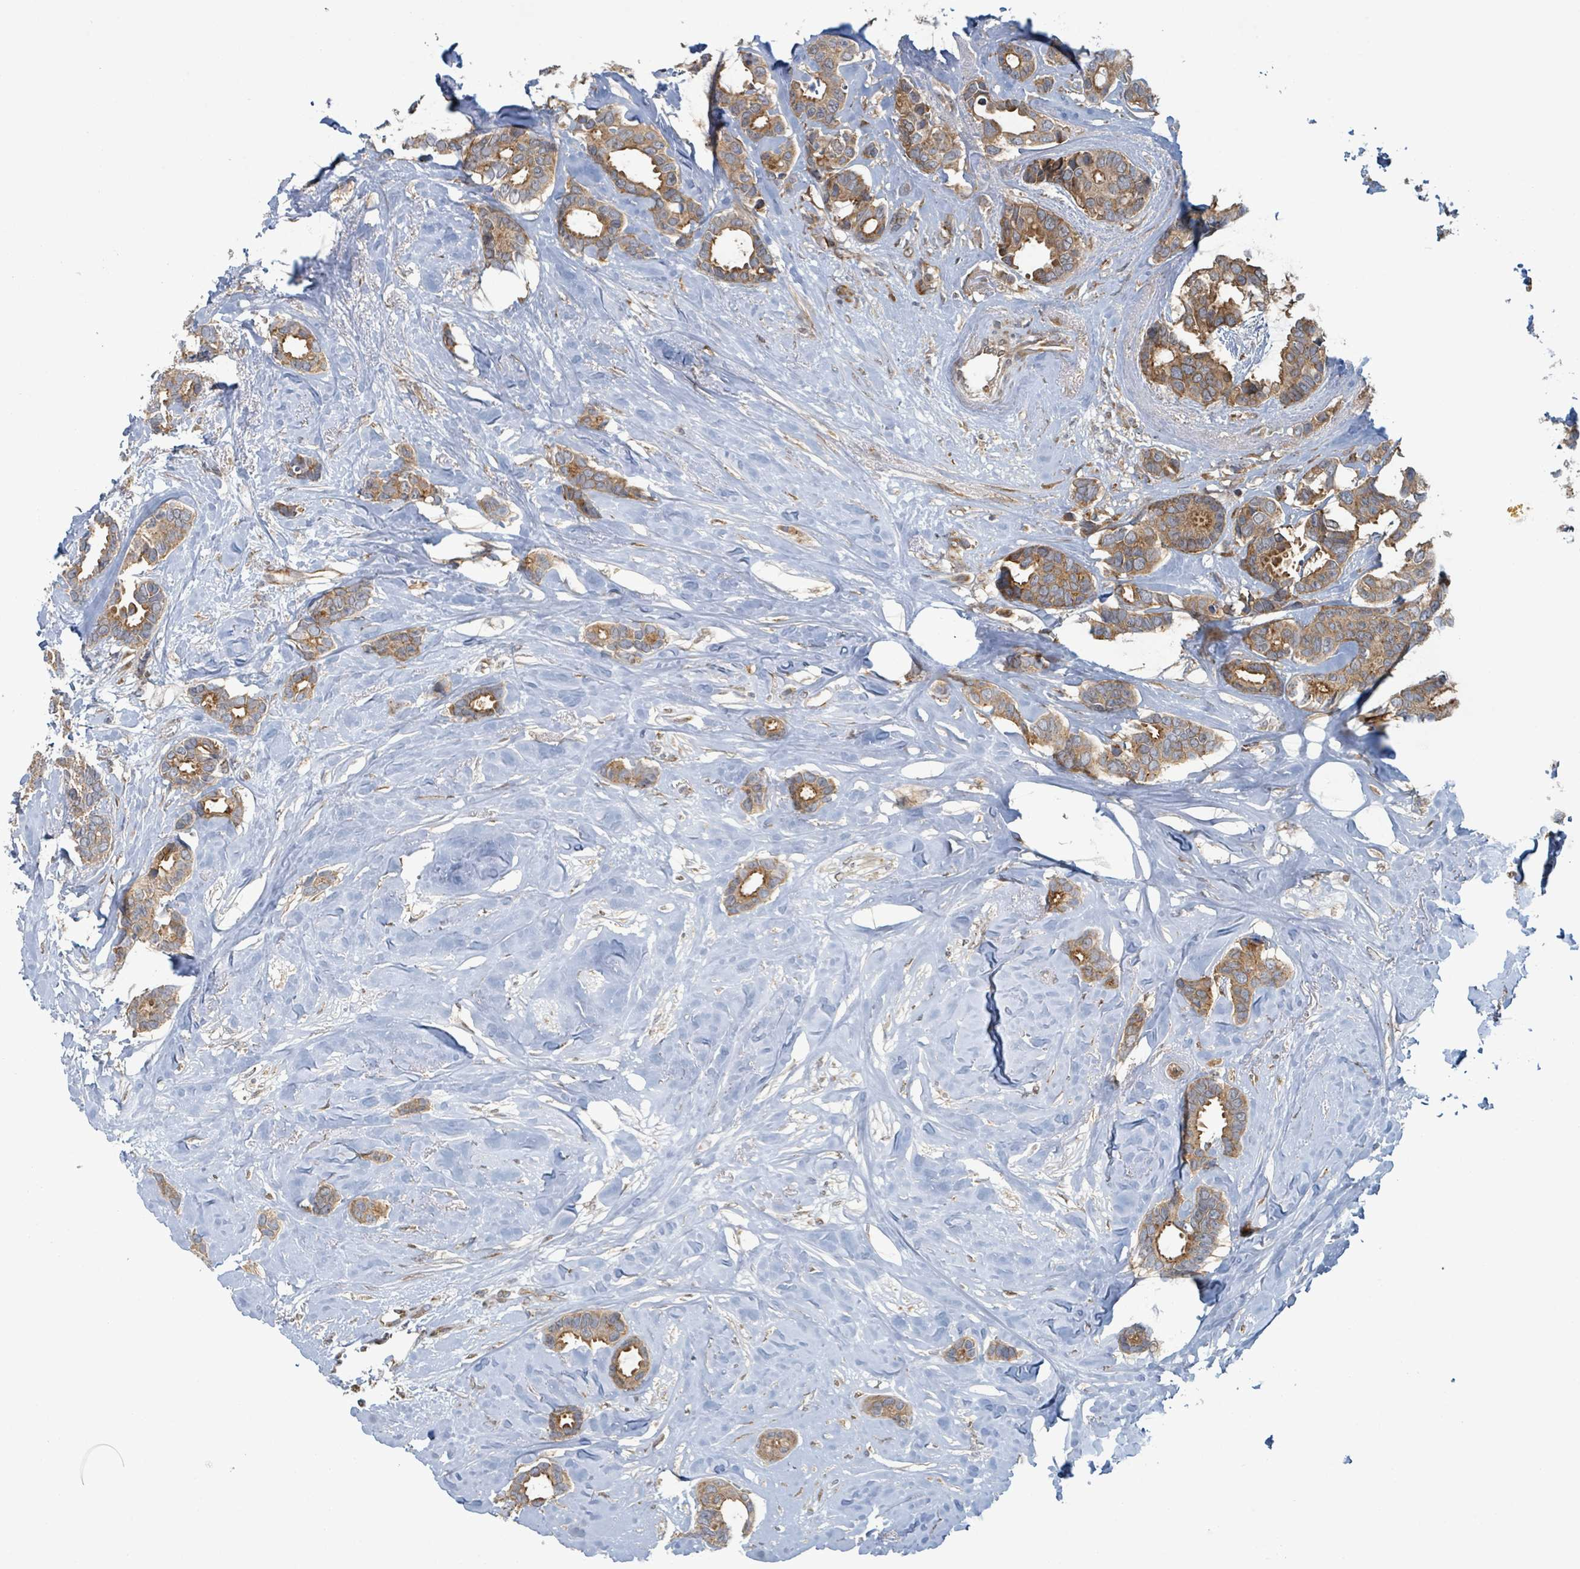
{"staining": {"intensity": "moderate", "quantity": ">75%", "location": "cytoplasmic/membranous"}, "tissue": "breast cancer", "cell_type": "Tumor cells", "image_type": "cancer", "snomed": [{"axis": "morphology", "description": "Duct carcinoma"}, {"axis": "topography", "description": "Breast"}], "caption": "Invasive ductal carcinoma (breast) stained for a protein exhibits moderate cytoplasmic/membranous positivity in tumor cells.", "gene": "OR51E1", "patient": {"sex": "female", "age": 87}}